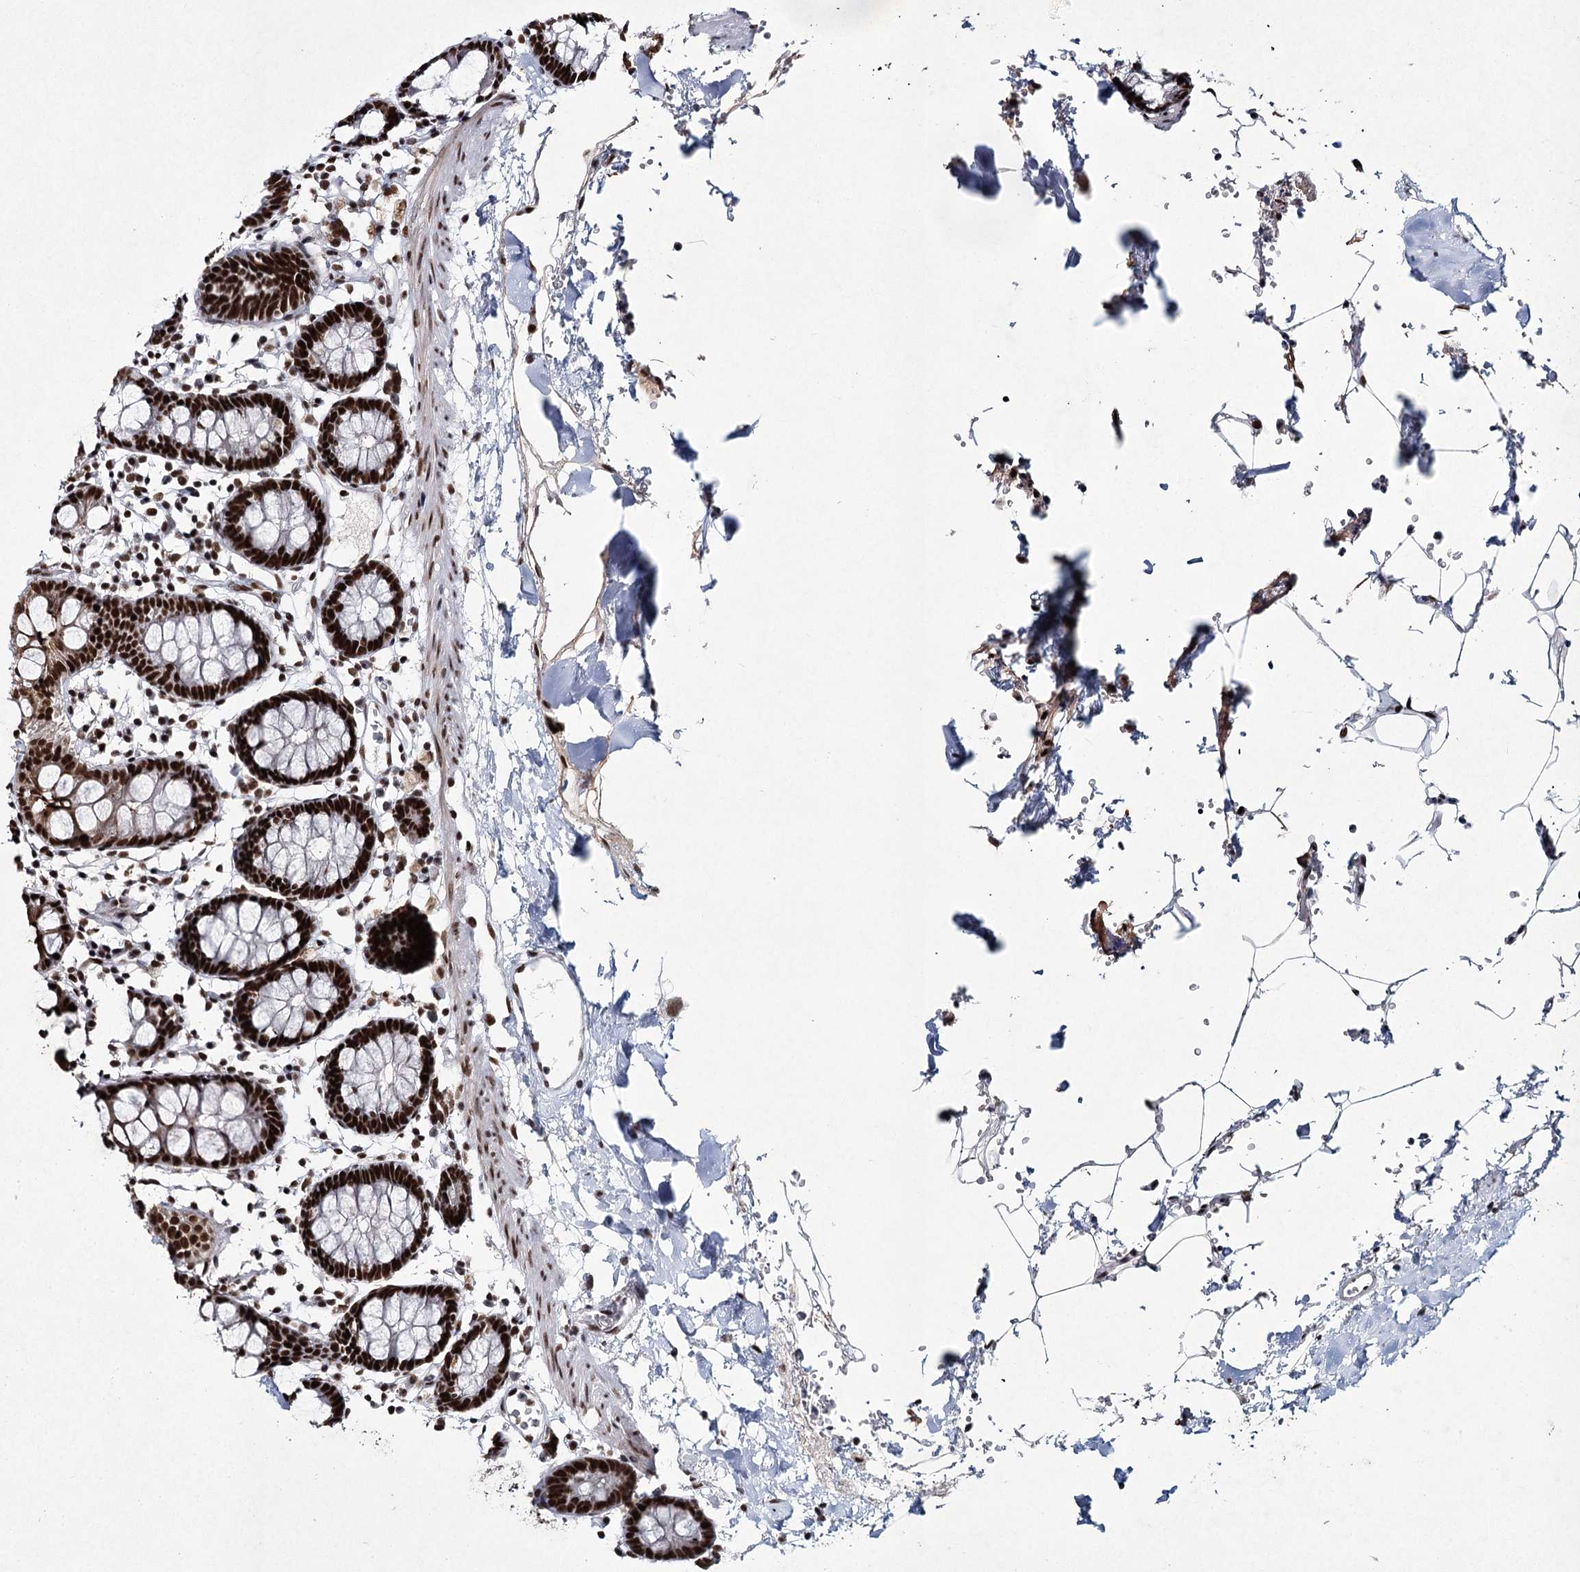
{"staining": {"intensity": "strong", "quantity": ">75%", "location": "nuclear"}, "tissue": "colon", "cell_type": "Endothelial cells", "image_type": "normal", "snomed": [{"axis": "morphology", "description": "Normal tissue, NOS"}, {"axis": "topography", "description": "Colon"}], "caption": "This histopathology image reveals unremarkable colon stained with IHC to label a protein in brown. The nuclear of endothelial cells show strong positivity for the protein. Nuclei are counter-stained blue.", "gene": "SCAF8", "patient": {"sex": "male", "age": 75}}